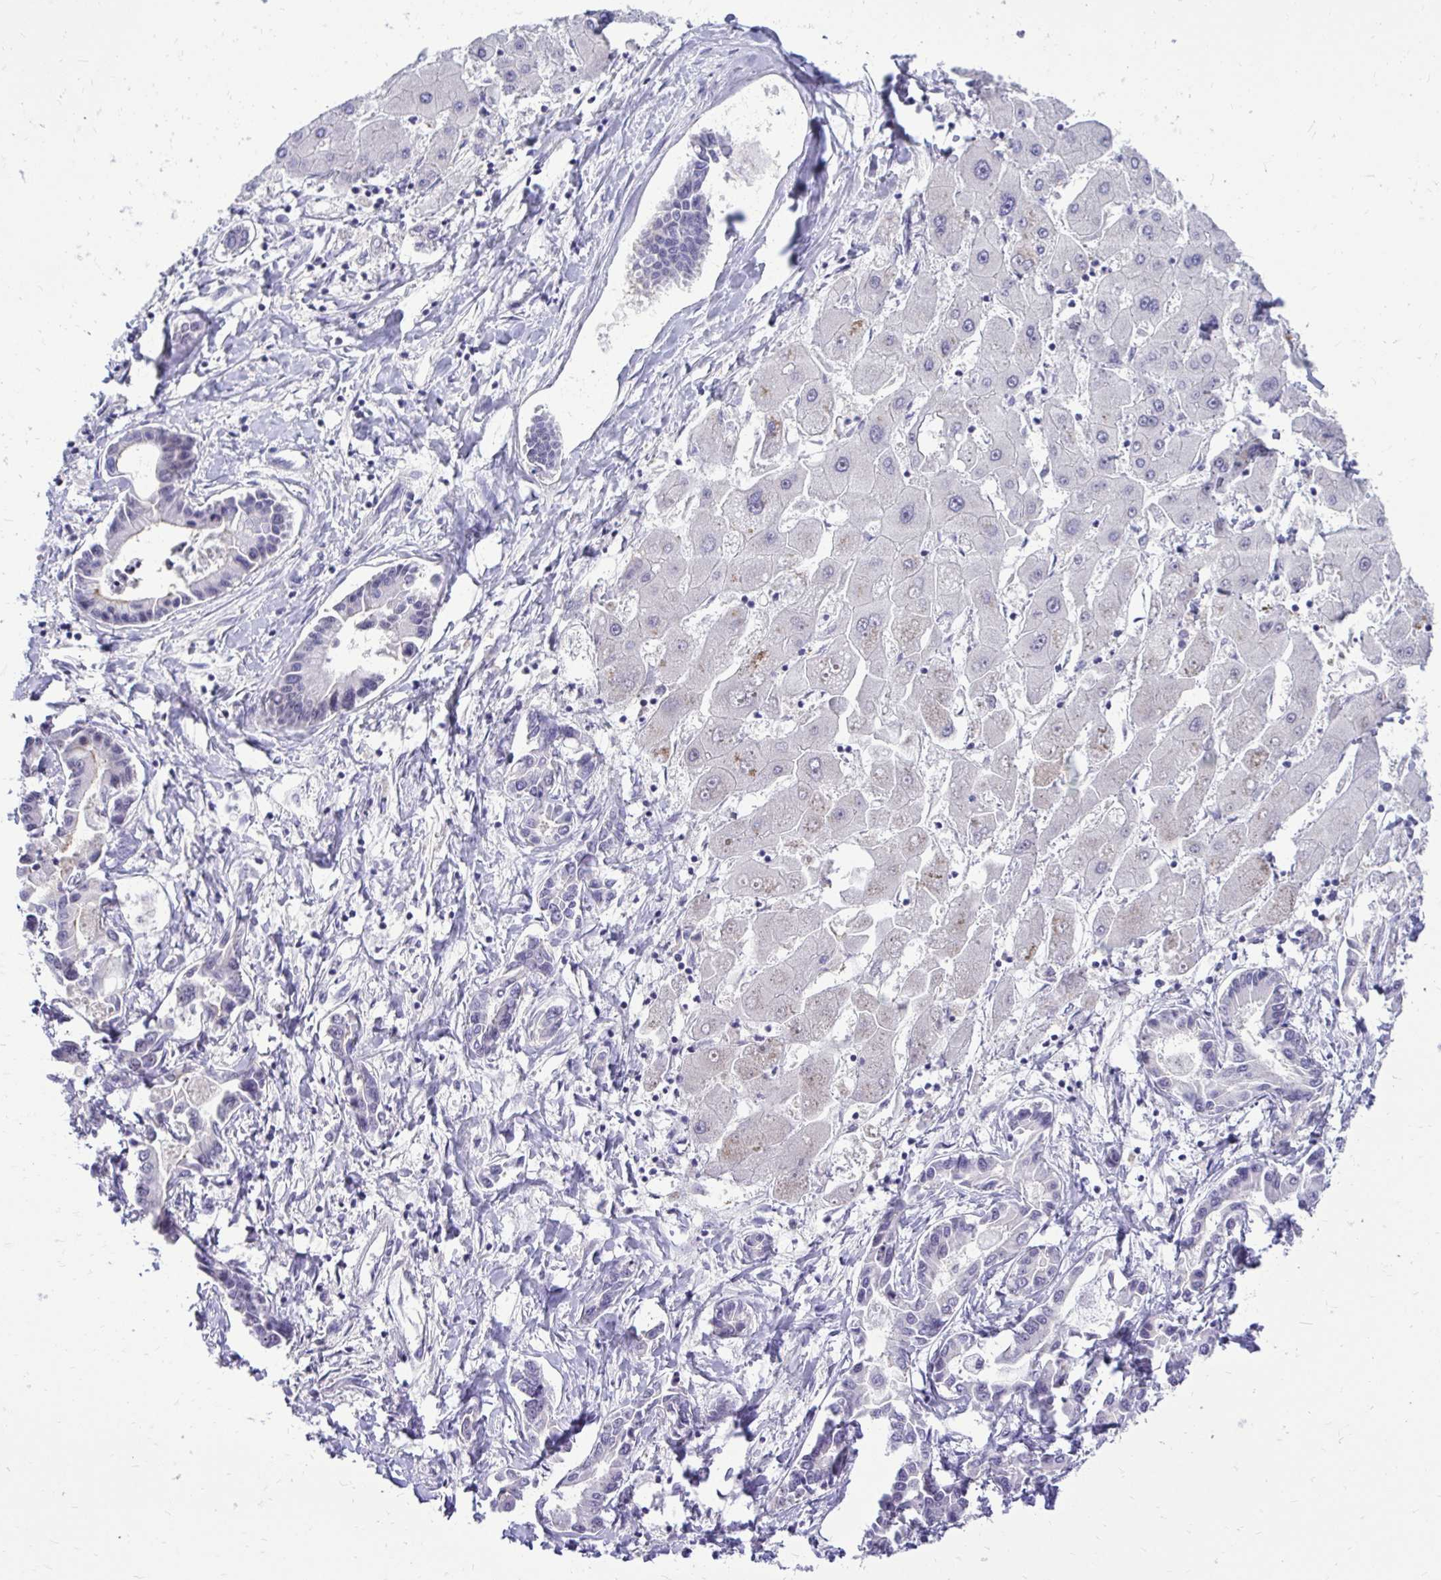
{"staining": {"intensity": "negative", "quantity": "none", "location": "none"}, "tissue": "liver cancer", "cell_type": "Tumor cells", "image_type": "cancer", "snomed": [{"axis": "morphology", "description": "Cholangiocarcinoma"}, {"axis": "topography", "description": "Liver"}], "caption": "Image shows no significant protein positivity in tumor cells of liver cancer.", "gene": "NIFK", "patient": {"sex": "male", "age": 66}}